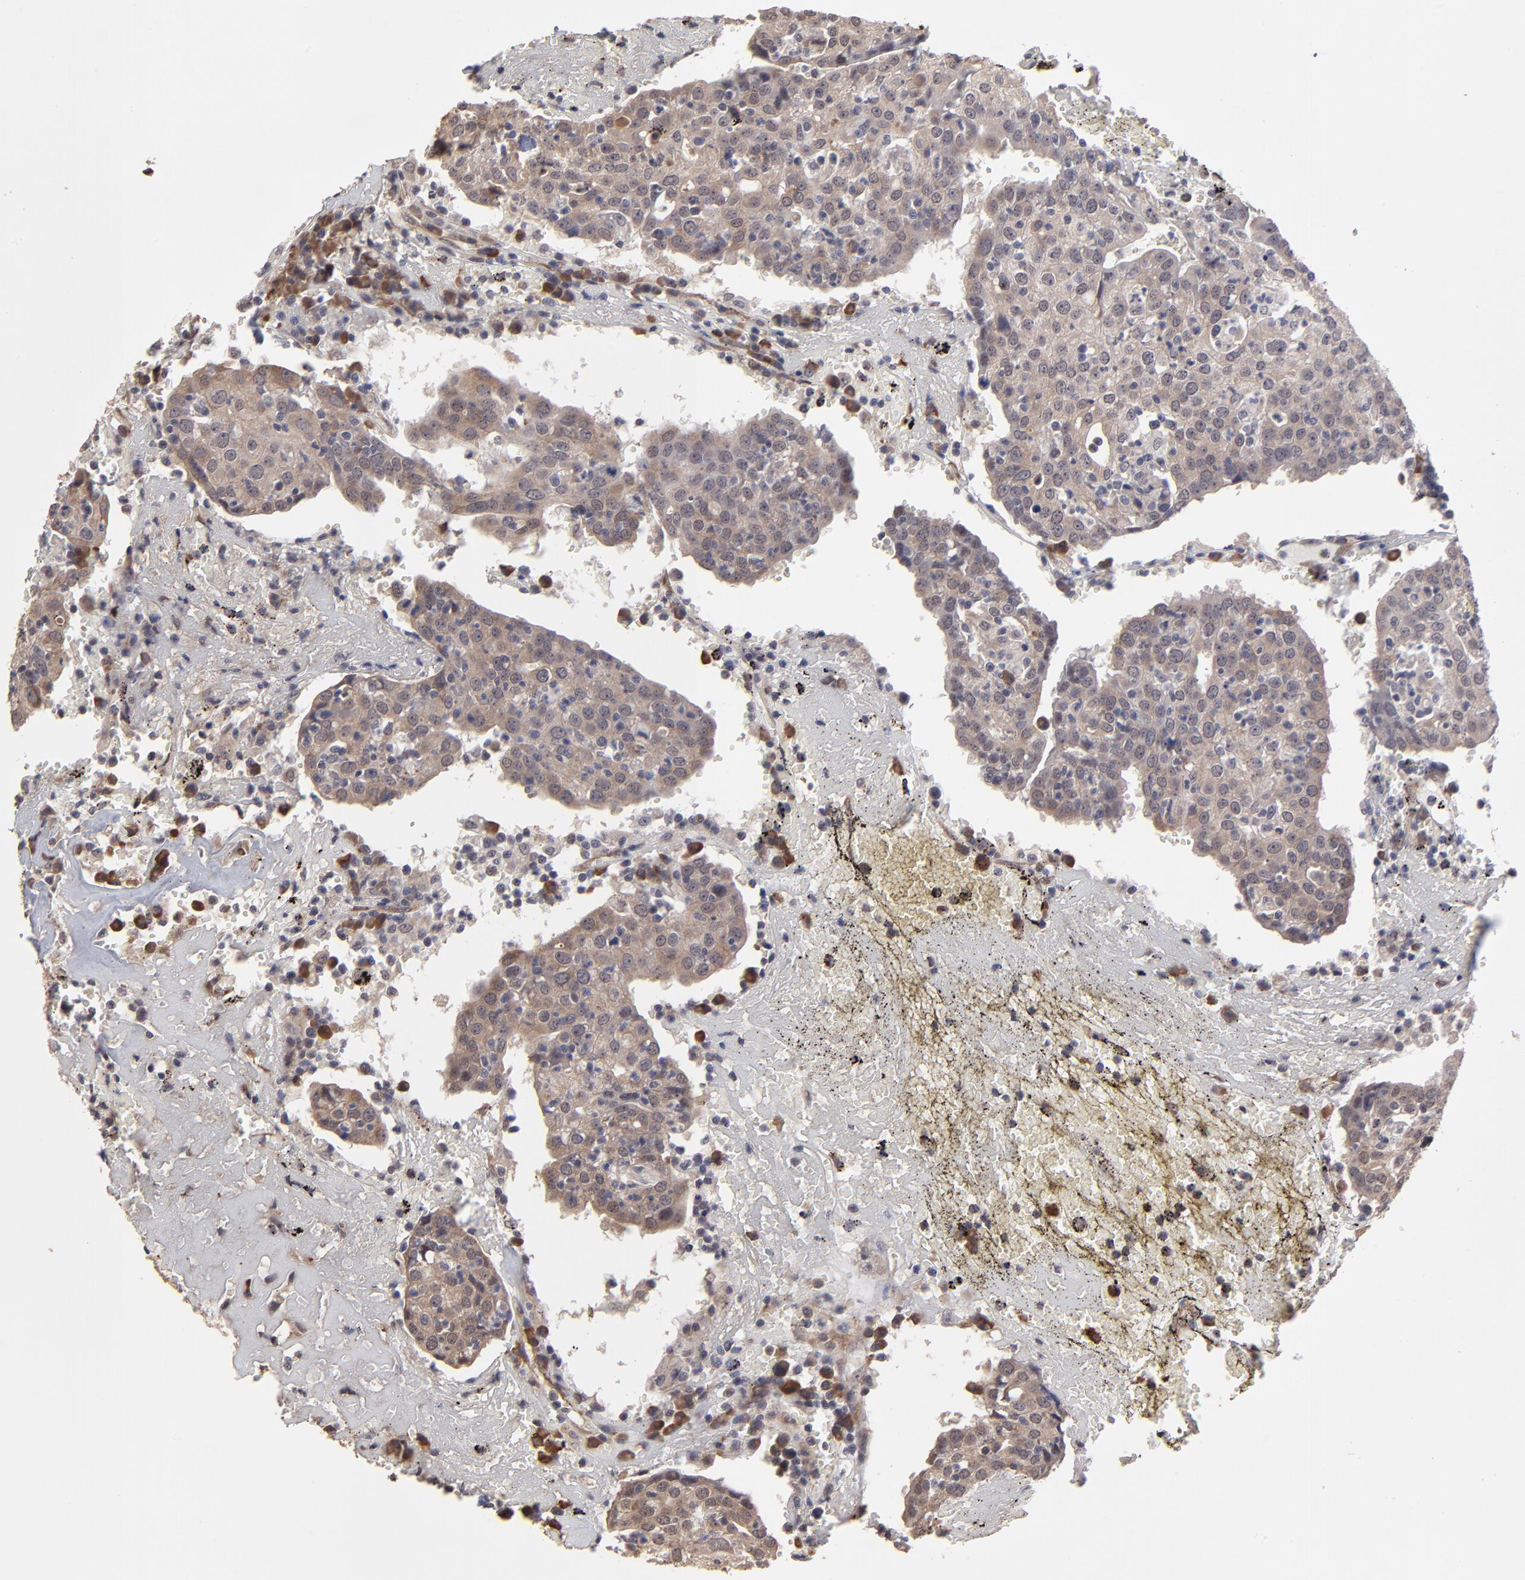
{"staining": {"intensity": "moderate", "quantity": ">75%", "location": "cytoplasmic/membranous"}, "tissue": "head and neck cancer", "cell_type": "Tumor cells", "image_type": "cancer", "snomed": [{"axis": "morphology", "description": "Adenocarcinoma, NOS"}, {"axis": "topography", "description": "Salivary gland"}, {"axis": "topography", "description": "Head-Neck"}], "caption": "Human adenocarcinoma (head and neck) stained for a protein (brown) exhibits moderate cytoplasmic/membranous positive staining in about >75% of tumor cells.", "gene": "CHL1", "patient": {"sex": "female", "age": 65}}